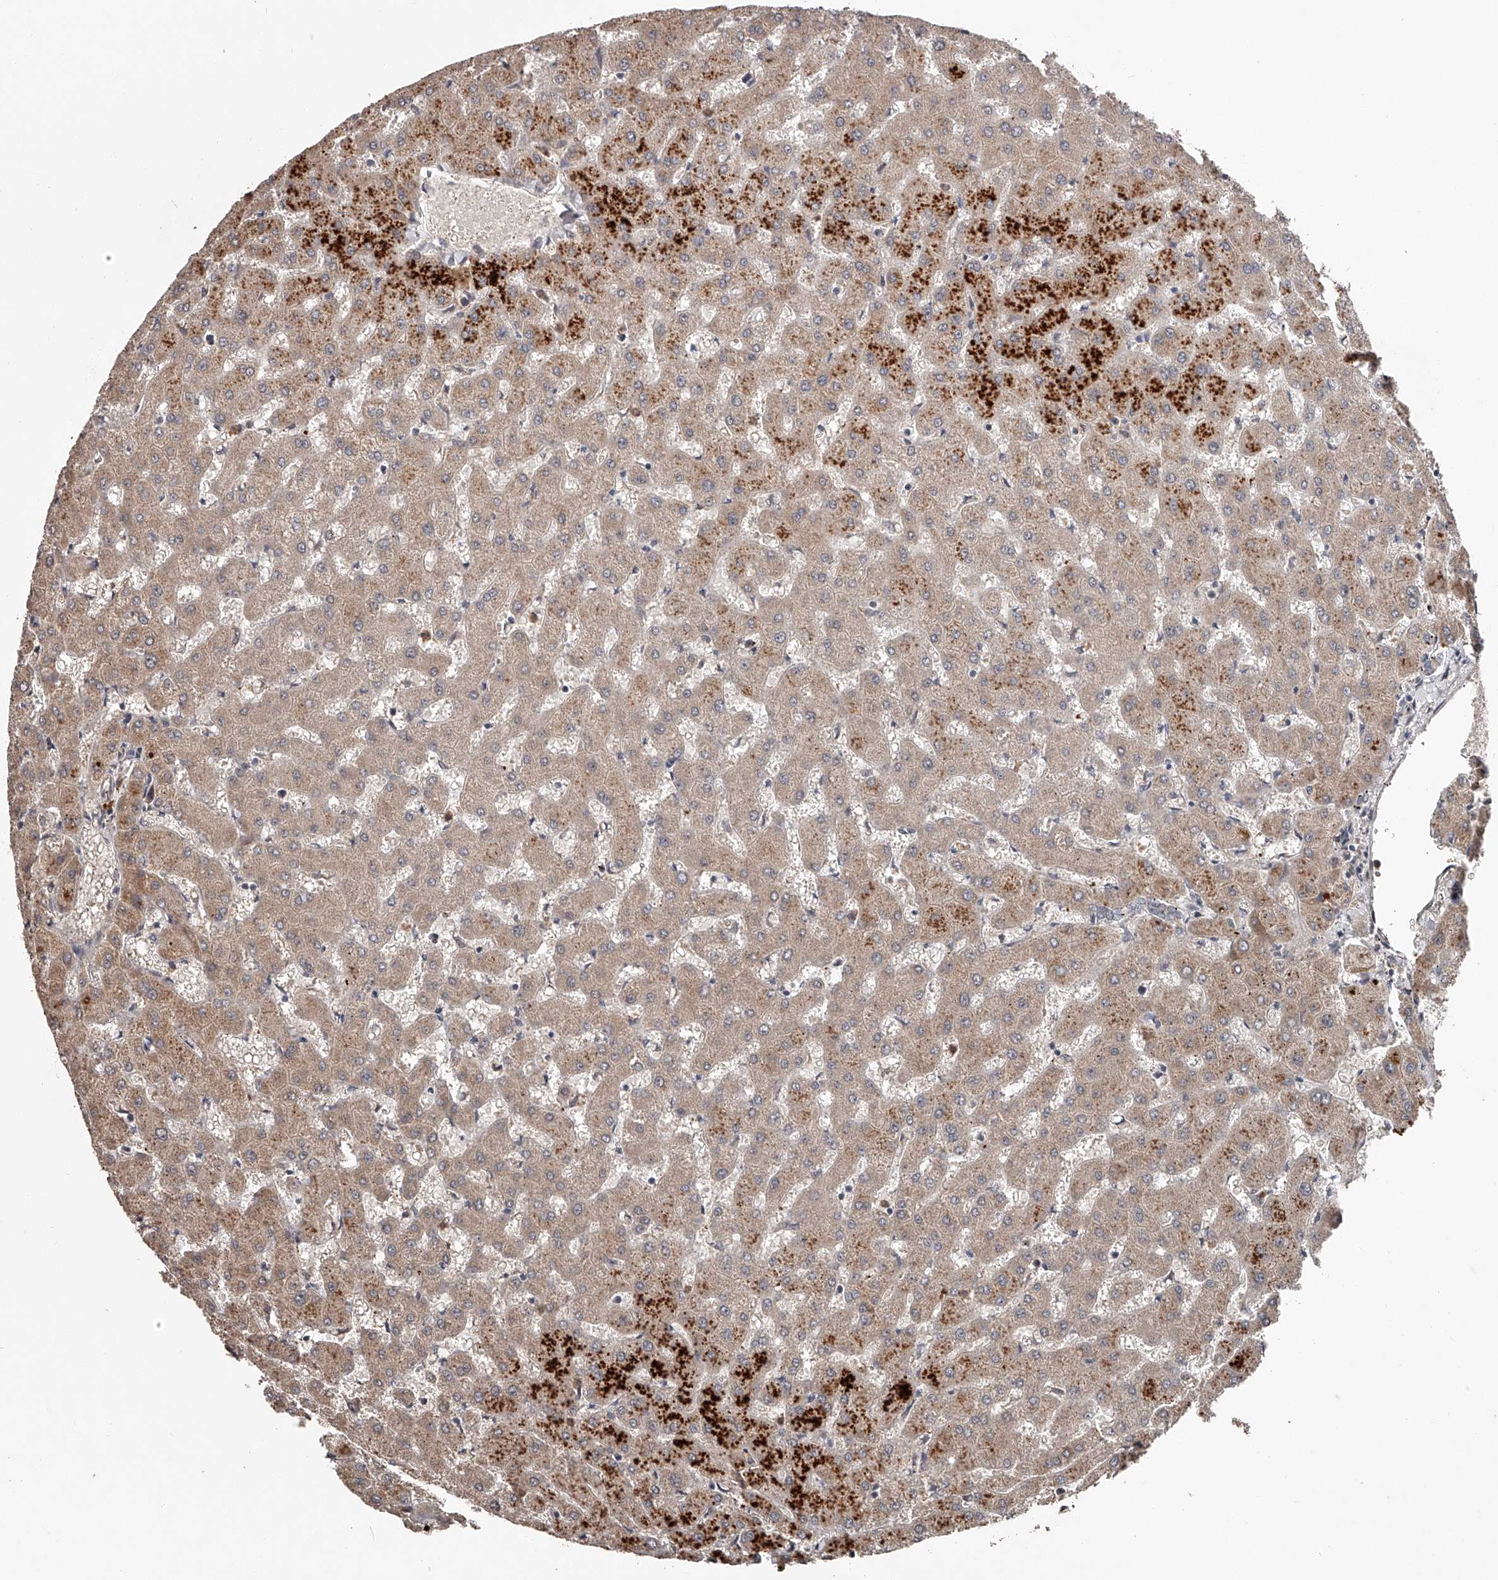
{"staining": {"intensity": "weak", "quantity": ">75%", "location": "cytoplasmic/membranous"}, "tissue": "liver", "cell_type": "Cholangiocytes", "image_type": "normal", "snomed": [{"axis": "morphology", "description": "Normal tissue, NOS"}, {"axis": "topography", "description": "Liver"}], "caption": "A low amount of weak cytoplasmic/membranous positivity is appreciated in approximately >75% of cholangiocytes in unremarkable liver.", "gene": "URGCP", "patient": {"sex": "female", "age": 63}}